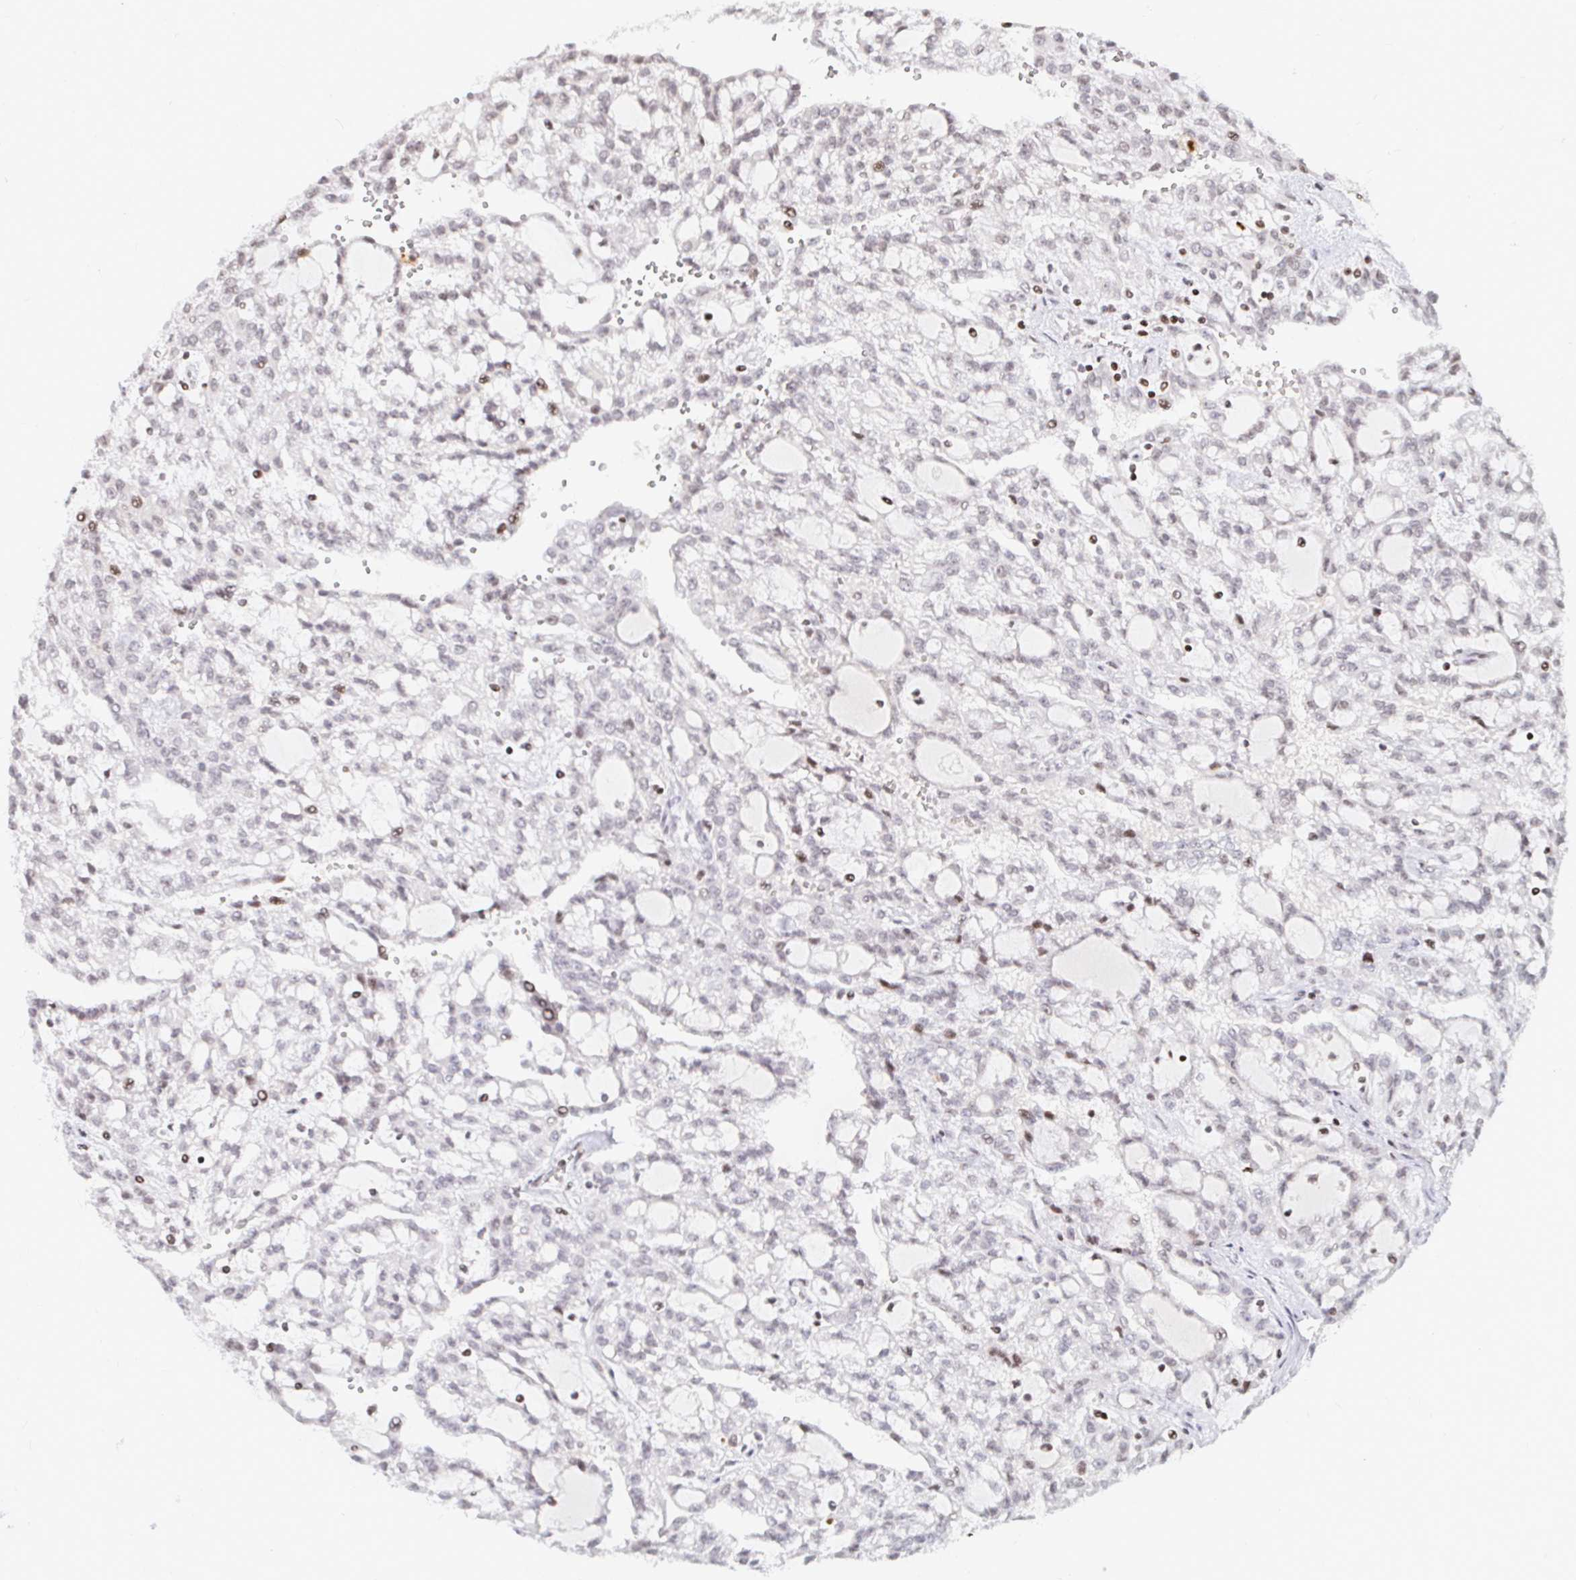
{"staining": {"intensity": "negative", "quantity": "none", "location": "none"}, "tissue": "renal cancer", "cell_type": "Tumor cells", "image_type": "cancer", "snomed": [{"axis": "morphology", "description": "Adenocarcinoma, NOS"}, {"axis": "topography", "description": "Kidney"}], "caption": "The photomicrograph shows no significant expression in tumor cells of renal cancer (adenocarcinoma).", "gene": "HOXC10", "patient": {"sex": "male", "age": 63}}